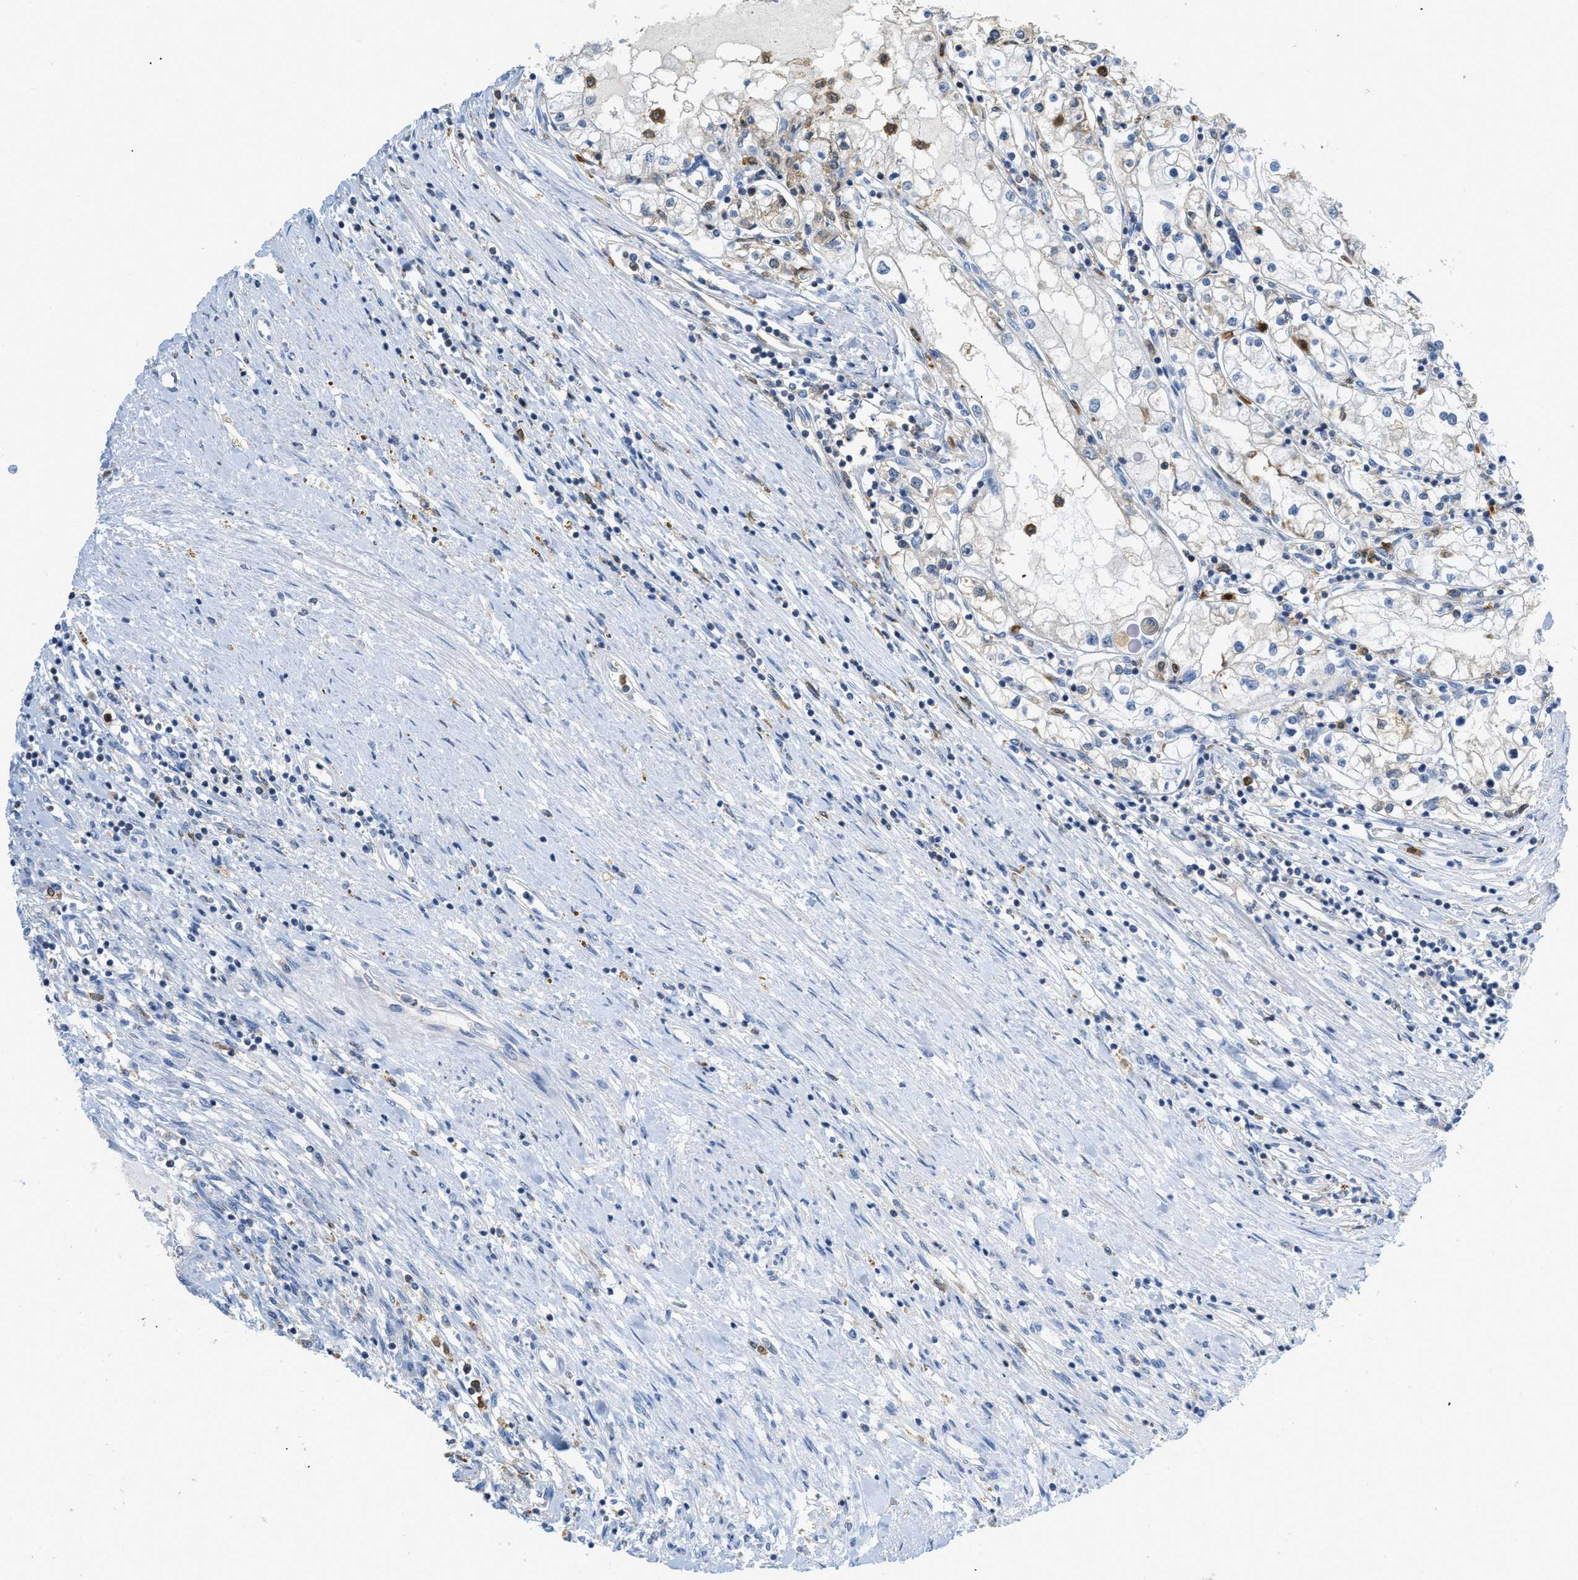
{"staining": {"intensity": "negative", "quantity": "none", "location": "none"}, "tissue": "renal cancer", "cell_type": "Tumor cells", "image_type": "cancer", "snomed": [{"axis": "morphology", "description": "Adenocarcinoma, NOS"}, {"axis": "topography", "description": "Kidney"}], "caption": "Adenocarcinoma (renal) was stained to show a protein in brown. There is no significant expression in tumor cells. (Brightfield microscopy of DAB IHC at high magnification).", "gene": "SERPINB1", "patient": {"sex": "male", "age": 68}}